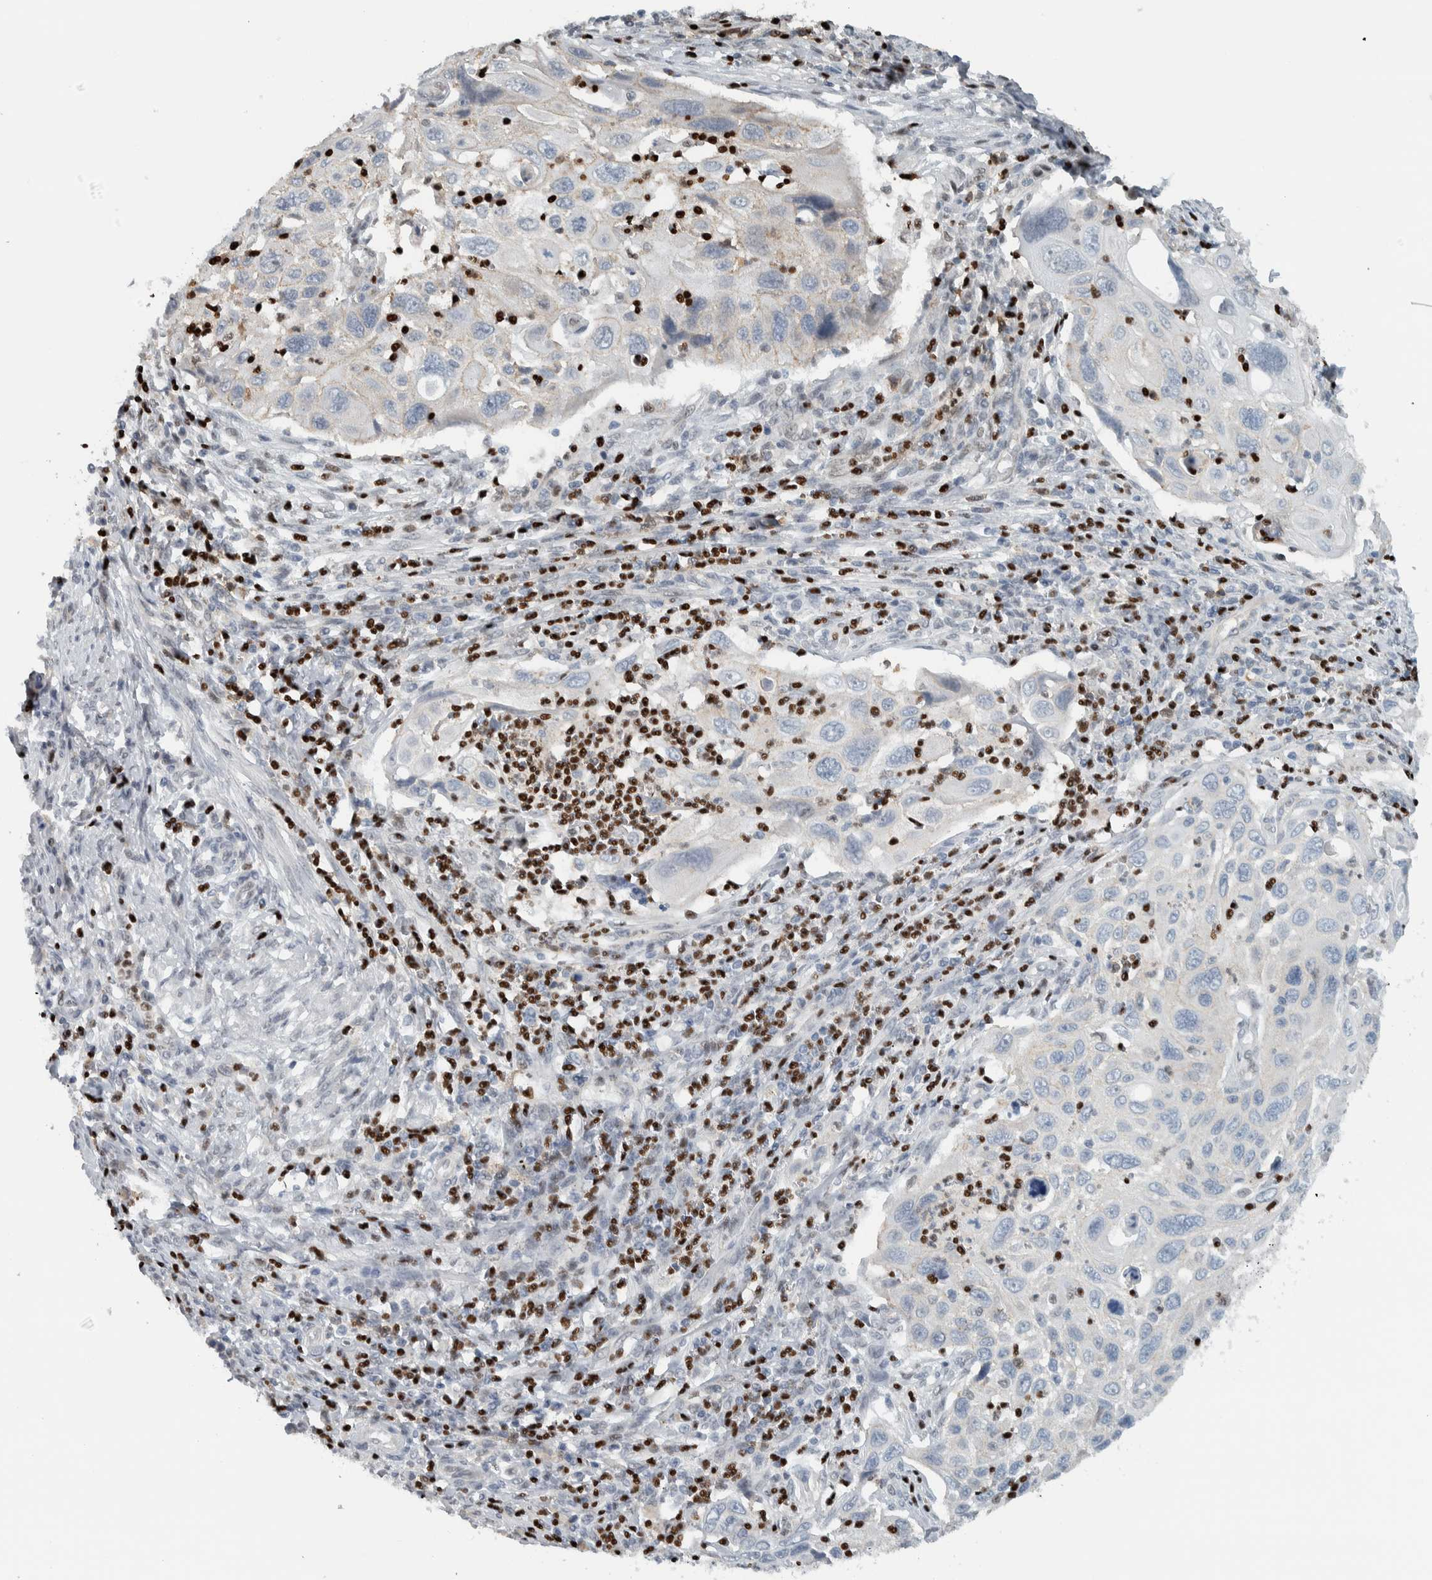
{"staining": {"intensity": "weak", "quantity": "<25%", "location": "cytoplasmic/membranous"}, "tissue": "cervical cancer", "cell_type": "Tumor cells", "image_type": "cancer", "snomed": [{"axis": "morphology", "description": "Squamous cell carcinoma, NOS"}, {"axis": "topography", "description": "Cervix"}], "caption": "A photomicrograph of human squamous cell carcinoma (cervical) is negative for staining in tumor cells.", "gene": "ADPRM", "patient": {"sex": "female", "age": 70}}